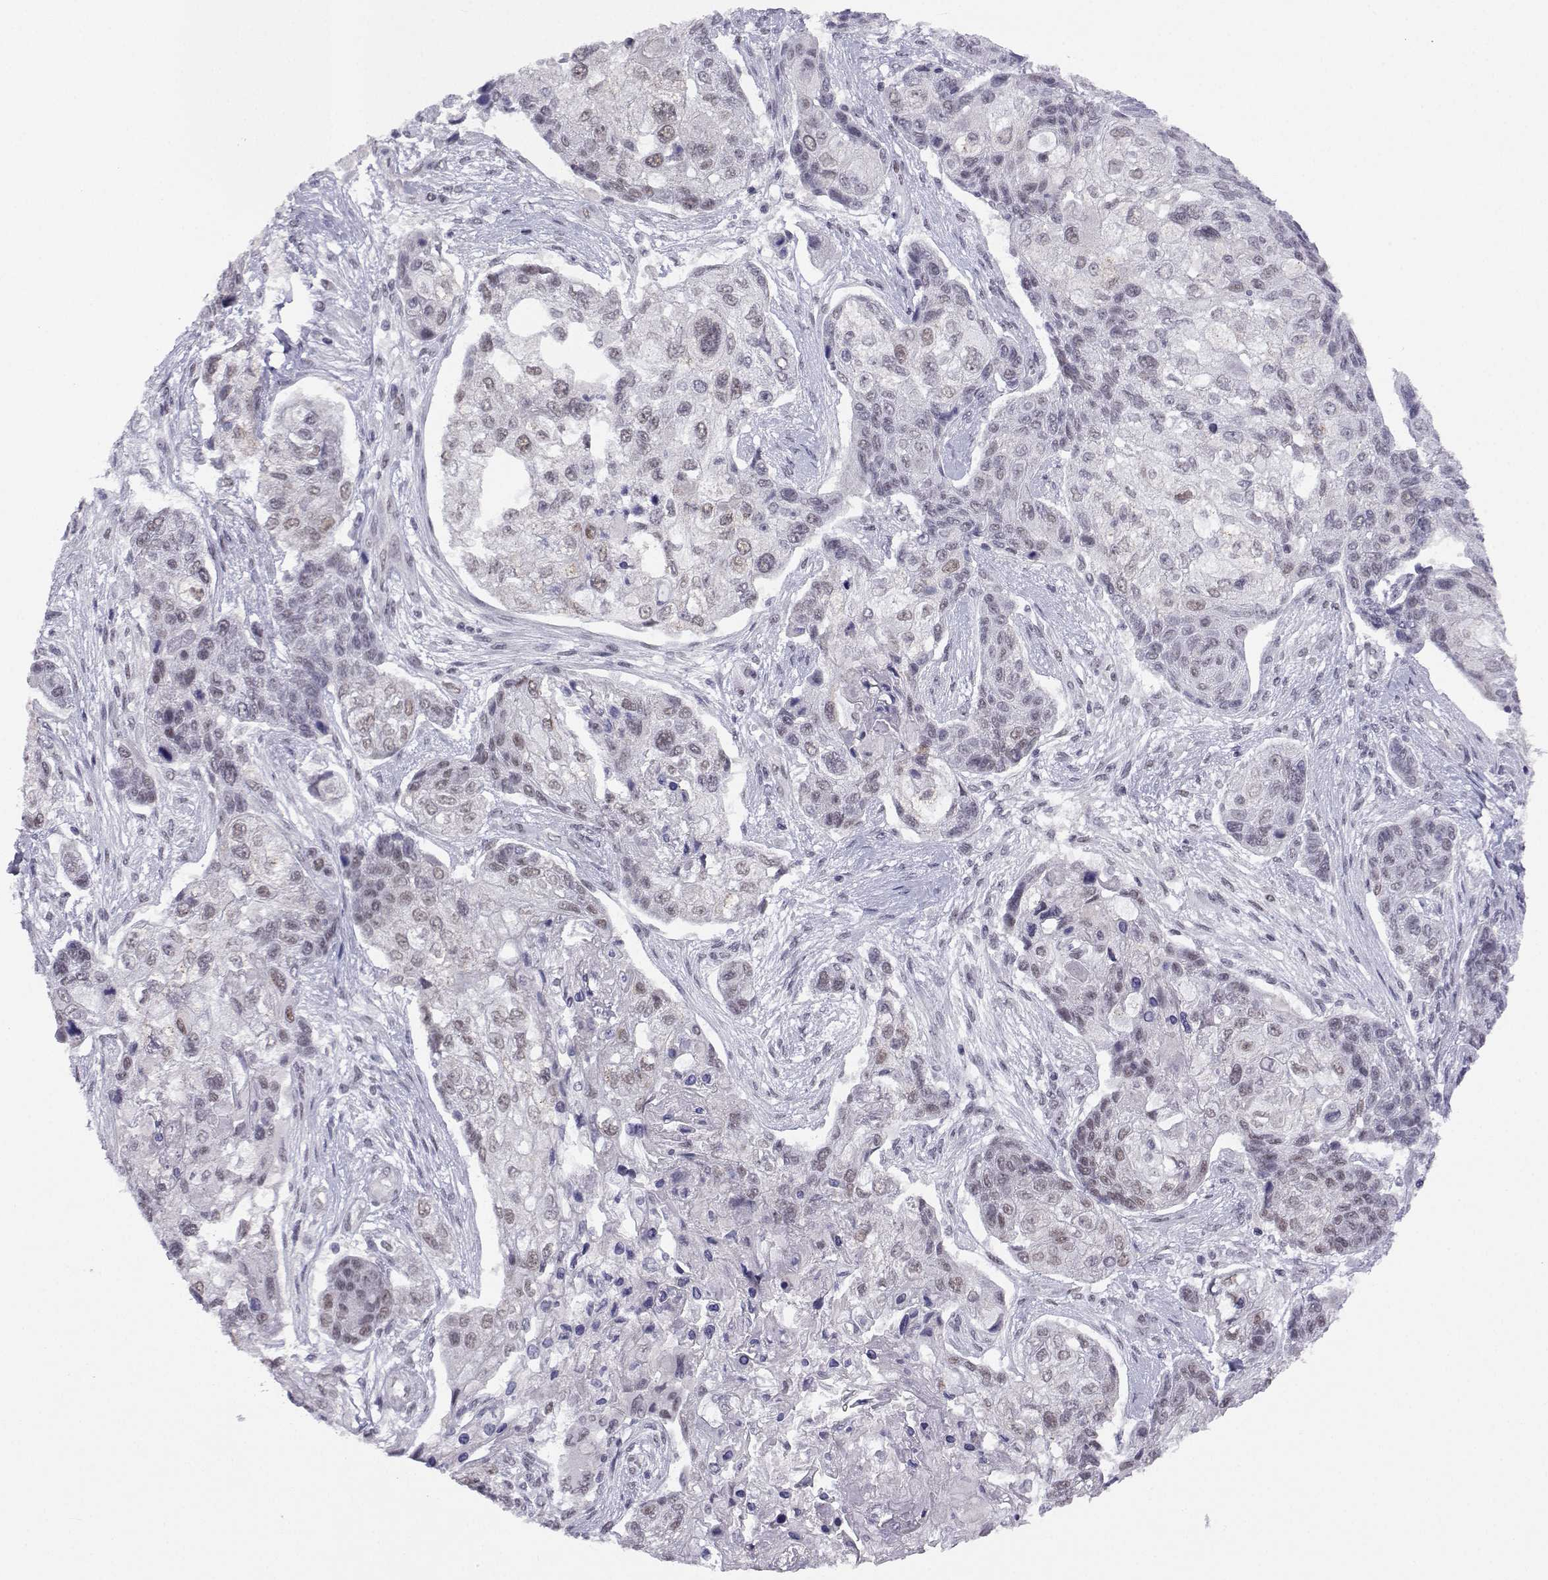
{"staining": {"intensity": "weak", "quantity": "25%-75%", "location": "nuclear"}, "tissue": "lung cancer", "cell_type": "Tumor cells", "image_type": "cancer", "snomed": [{"axis": "morphology", "description": "Squamous cell carcinoma, NOS"}, {"axis": "topography", "description": "Lung"}], "caption": "DAB (3,3'-diaminobenzidine) immunohistochemical staining of human lung cancer exhibits weak nuclear protein positivity in about 25%-75% of tumor cells. Using DAB (brown) and hematoxylin (blue) stains, captured at high magnification using brightfield microscopy.", "gene": "MED26", "patient": {"sex": "male", "age": 69}}